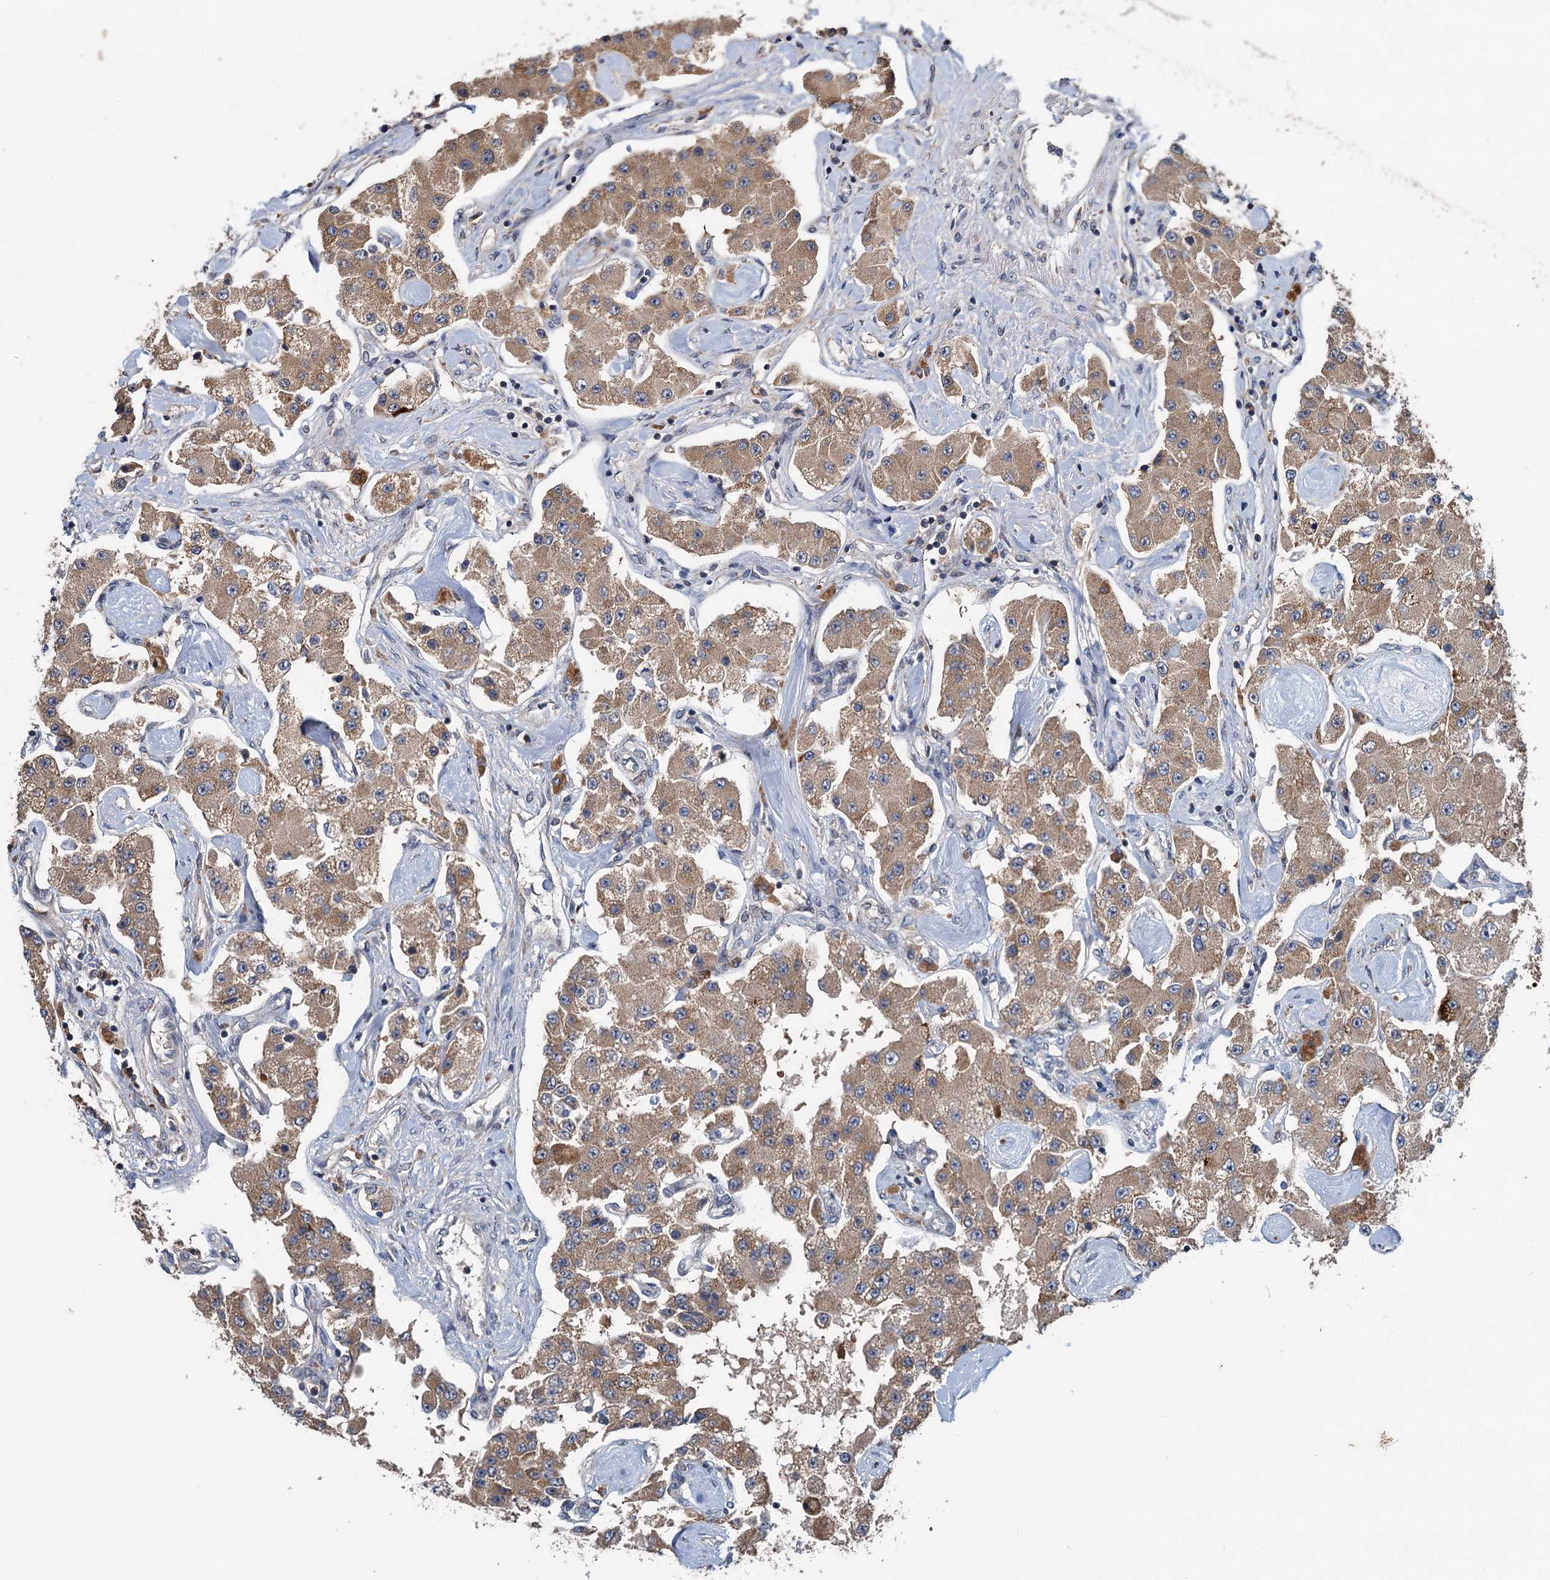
{"staining": {"intensity": "moderate", "quantity": ">75%", "location": "cytoplasmic/membranous"}, "tissue": "carcinoid", "cell_type": "Tumor cells", "image_type": "cancer", "snomed": [{"axis": "morphology", "description": "Carcinoid, malignant, NOS"}, {"axis": "topography", "description": "Pancreas"}], "caption": "Immunohistochemical staining of malignant carcinoid displays medium levels of moderate cytoplasmic/membranous protein positivity in about >75% of tumor cells.", "gene": "OTUB1", "patient": {"sex": "male", "age": 41}}